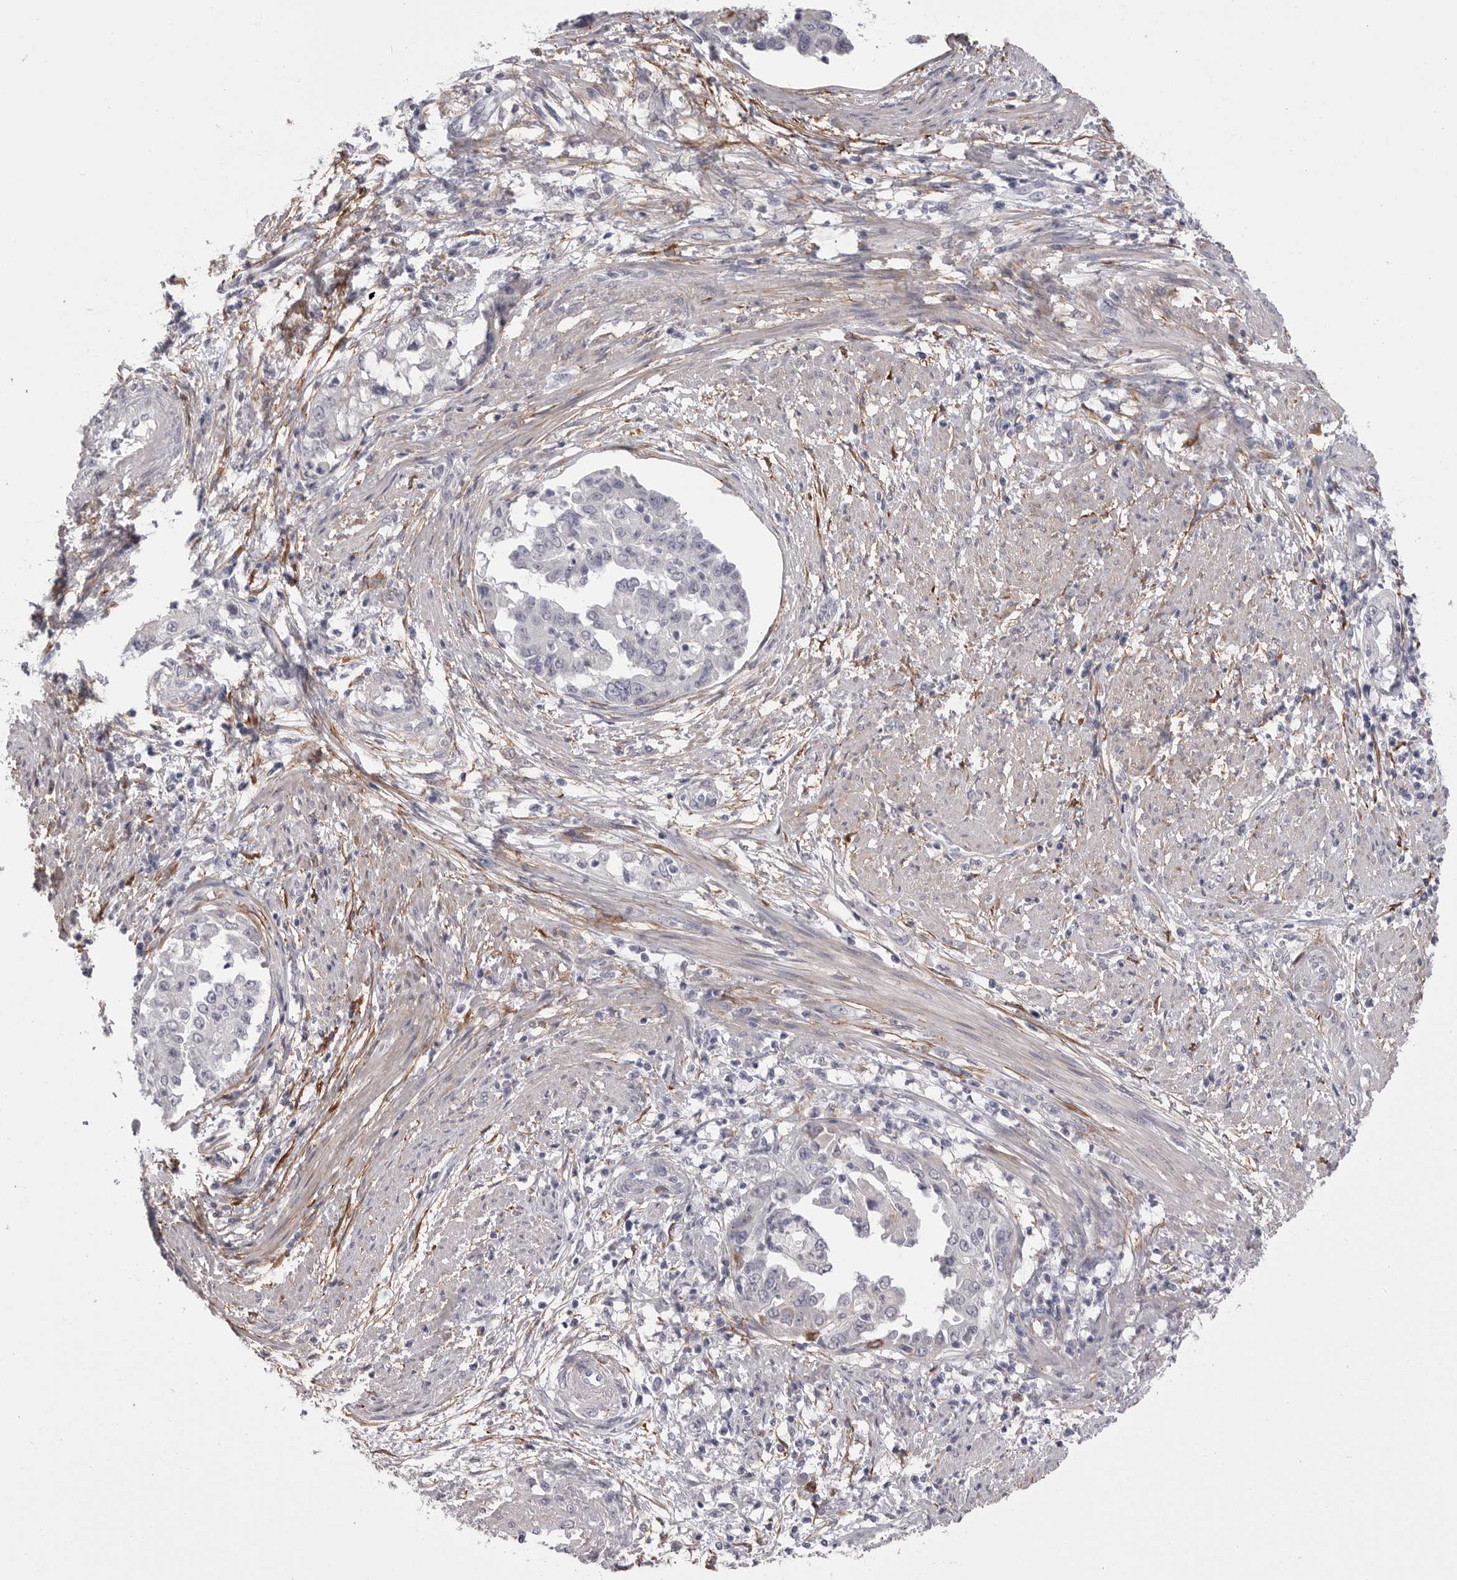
{"staining": {"intensity": "negative", "quantity": "none", "location": "none"}, "tissue": "endometrial cancer", "cell_type": "Tumor cells", "image_type": "cancer", "snomed": [{"axis": "morphology", "description": "Adenocarcinoma, NOS"}, {"axis": "topography", "description": "Endometrium"}], "caption": "This image is of endometrial cancer (adenocarcinoma) stained with immunohistochemistry to label a protein in brown with the nuclei are counter-stained blue. There is no staining in tumor cells. Nuclei are stained in blue.", "gene": "AKAP12", "patient": {"sex": "female", "age": 85}}